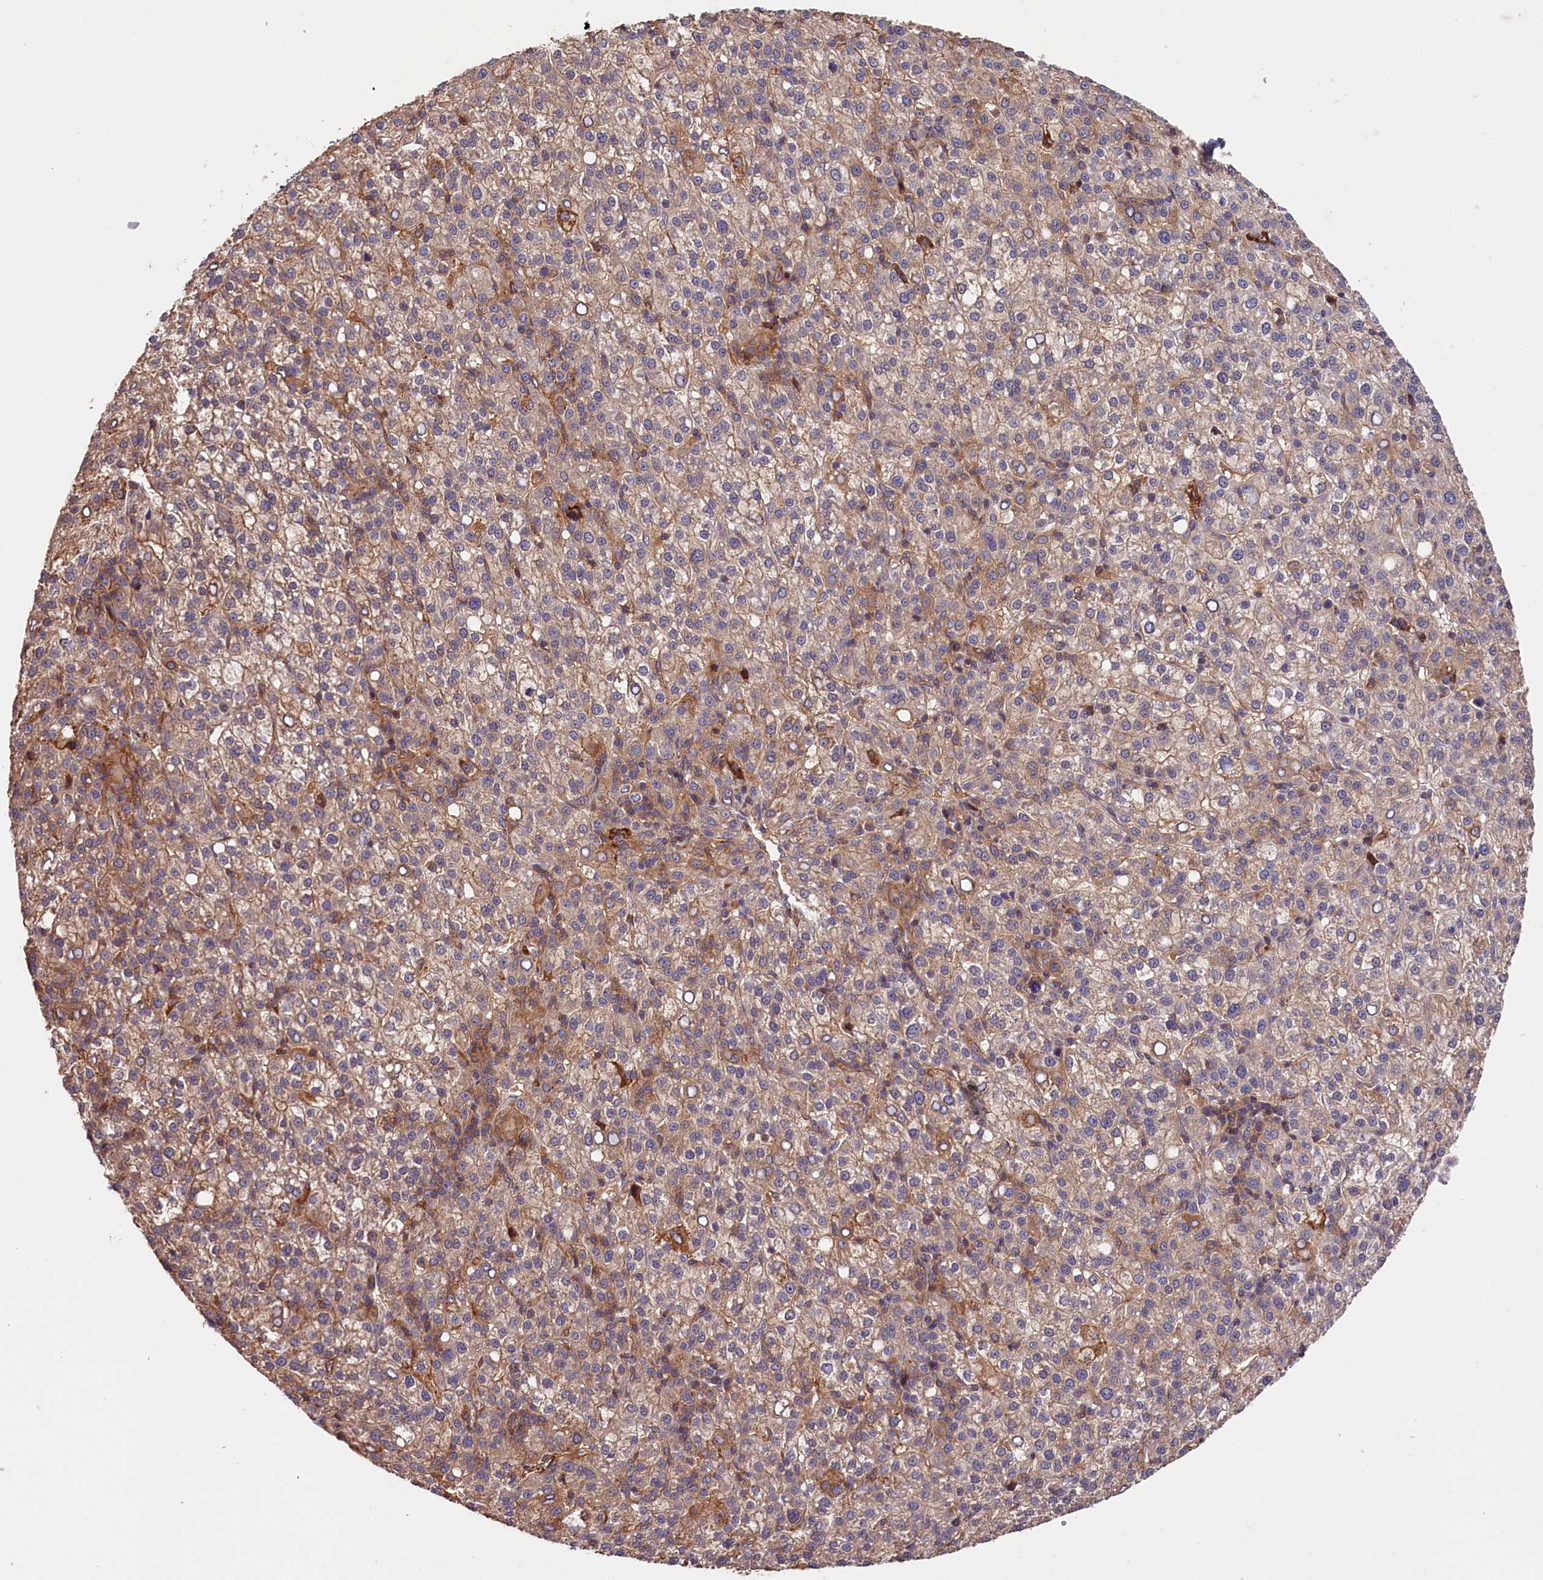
{"staining": {"intensity": "weak", "quantity": "25%-75%", "location": "cytoplasmic/membranous"}, "tissue": "liver cancer", "cell_type": "Tumor cells", "image_type": "cancer", "snomed": [{"axis": "morphology", "description": "Carcinoma, Hepatocellular, NOS"}, {"axis": "topography", "description": "Liver"}], "caption": "Protein staining shows weak cytoplasmic/membranous positivity in about 25%-75% of tumor cells in hepatocellular carcinoma (liver).", "gene": "CACNA1H", "patient": {"sex": "female", "age": 58}}